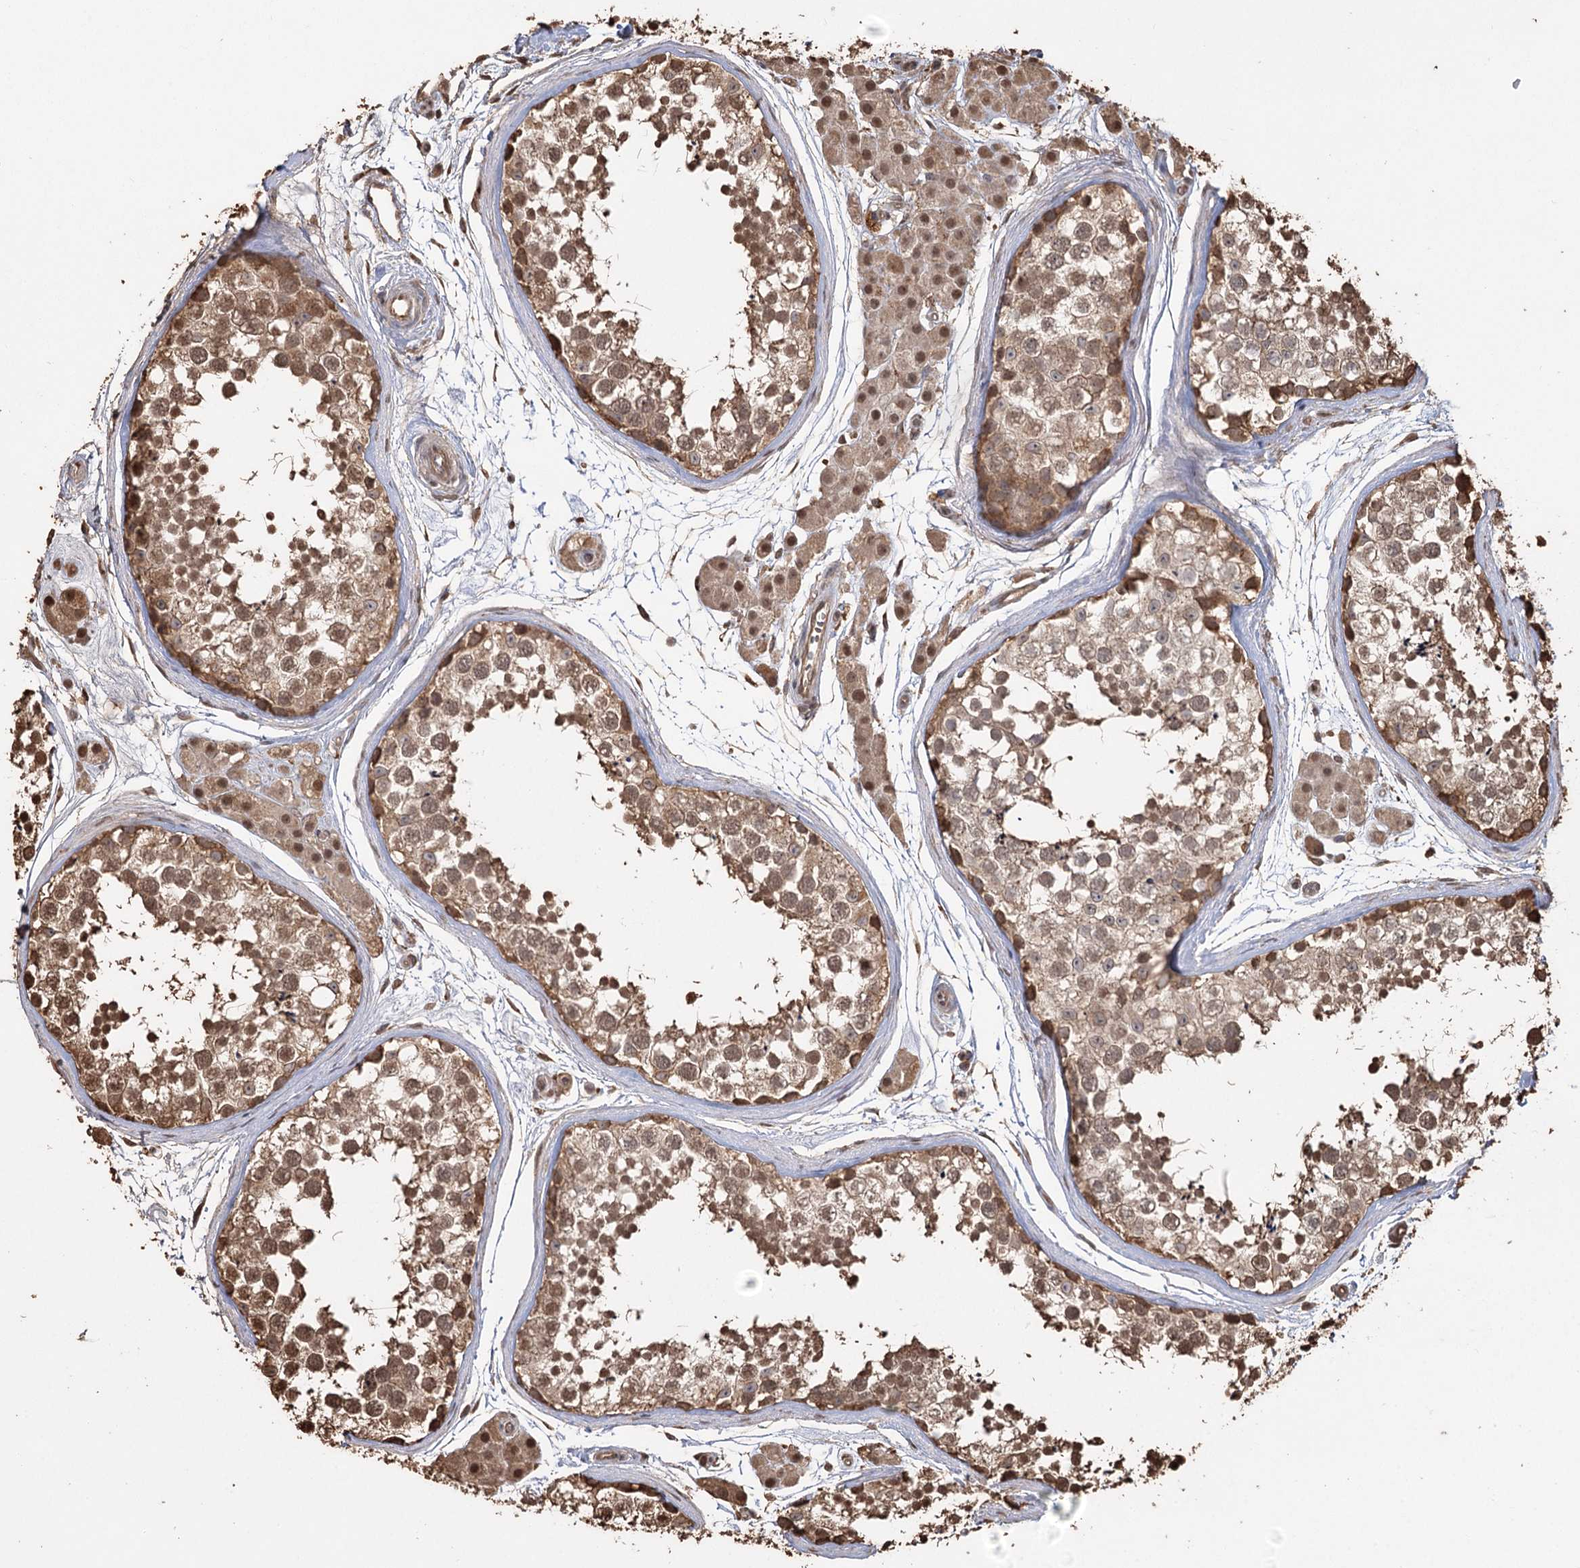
{"staining": {"intensity": "moderate", "quantity": ">75%", "location": "cytoplasmic/membranous,nuclear"}, "tissue": "testis", "cell_type": "Cells in seminiferous ducts", "image_type": "normal", "snomed": [{"axis": "morphology", "description": "Normal tissue, NOS"}, {"axis": "topography", "description": "Testis"}], "caption": "Testis stained for a protein (brown) shows moderate cytoplasmic/membranous,nuclear positive staining in approximately >75% of cells in seminiferous ducts.", "gene": "PLCH1", "patient": {"sex": "male", "age": 56}}